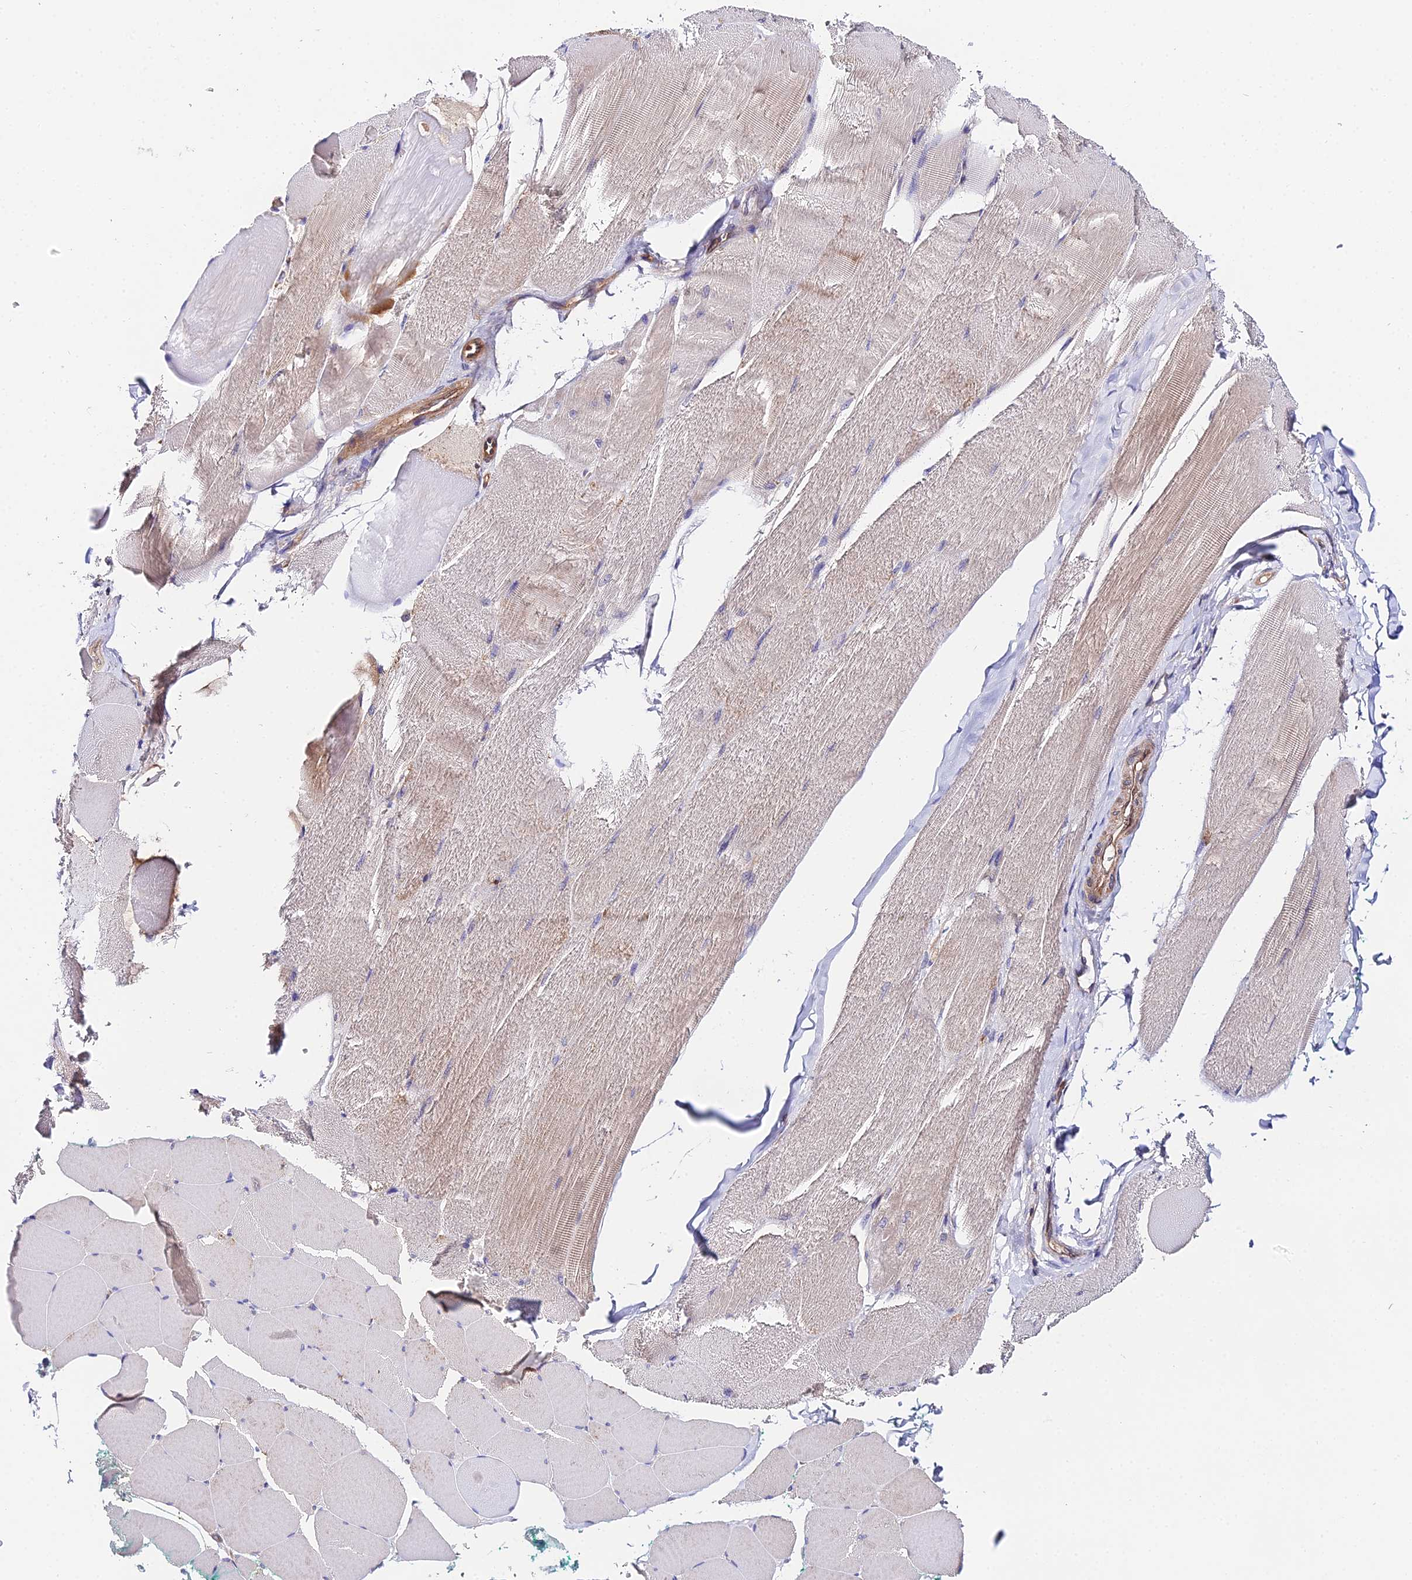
{"staining": {"intensity": "weak", "quantity": "25%-75%", "location": "cytoplasmic/membranous"}, "tissue": "skeletal muscle", "cell_type": "Myocytes", "image_type": "normal", "snomed": [{"axis": "morphology", "description": "Normal tissue, NOS"}, {"axis": "morphology", "description": "Squamous cell carcinoma, NOS"}, {"axis": "topography", "description": "Skeletal muscle"}], "caption": "Protein positivity by IHC shows weak cytoplasmic/membranous positivity in about 25%-75% of myocytes in unremarkable skeletal muscle.", "gene": "PPP2R2A", "patient": {"sex": "male", "age": 51}}